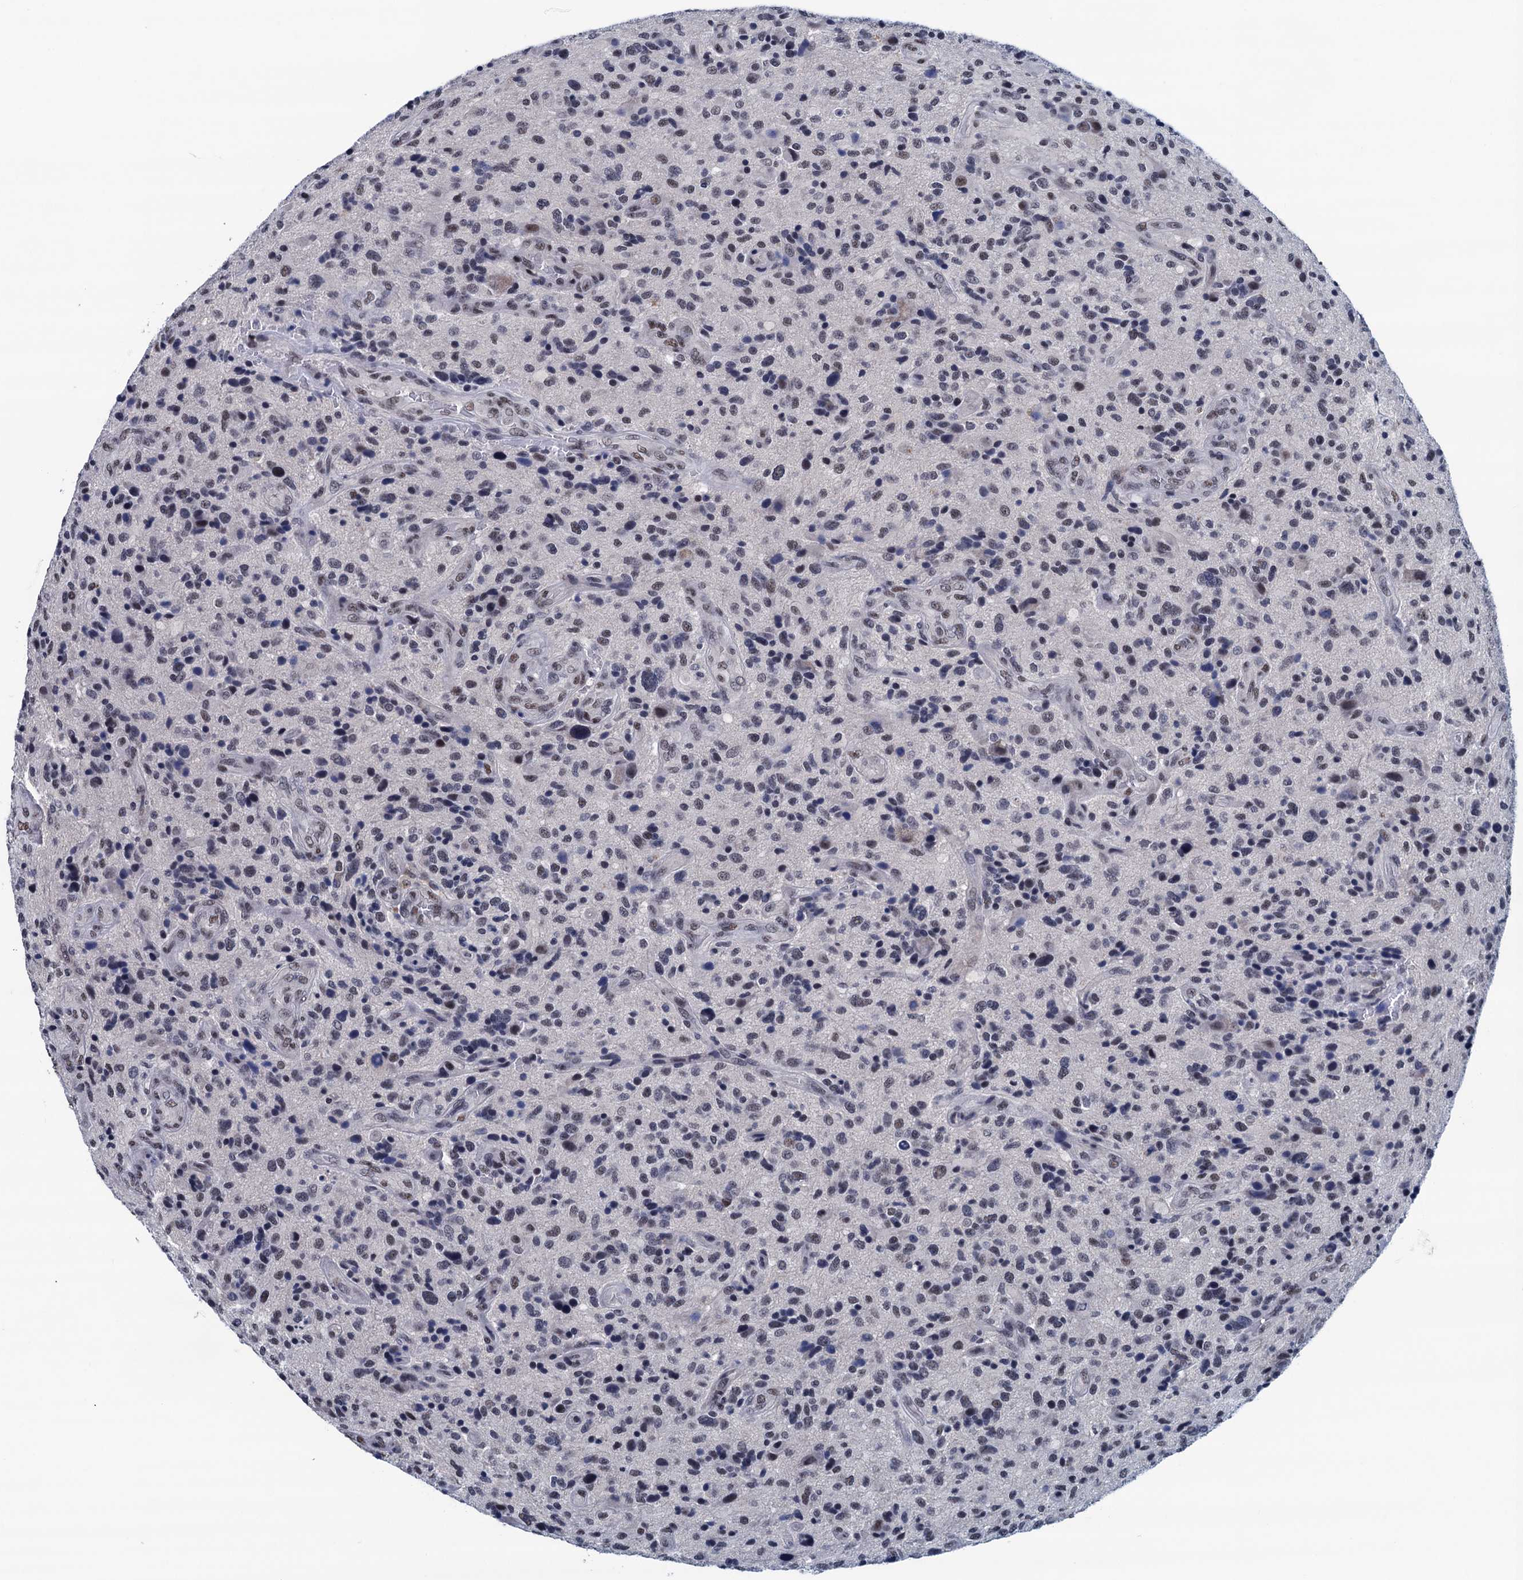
{"staining": {"intensity": "moderate", "quantity": "<25%", "location": "nuclear"}, "tissue": "glioma", "cell_type": "Tumor cells", "image_type": "cancer", "snomed": [{"axis": "morphology", "description": "Glioma, malignant, High grade"}, {"axis": "topography", "description": "Brain"}], "caption": "Immunohistochemical staining of malignant high-grade glioma reveals moderate nuclear protein positivity in approximately <25% of tumor cells.", "gene": "FNBP4", "patient": {"sex": "male", "age": 47}}